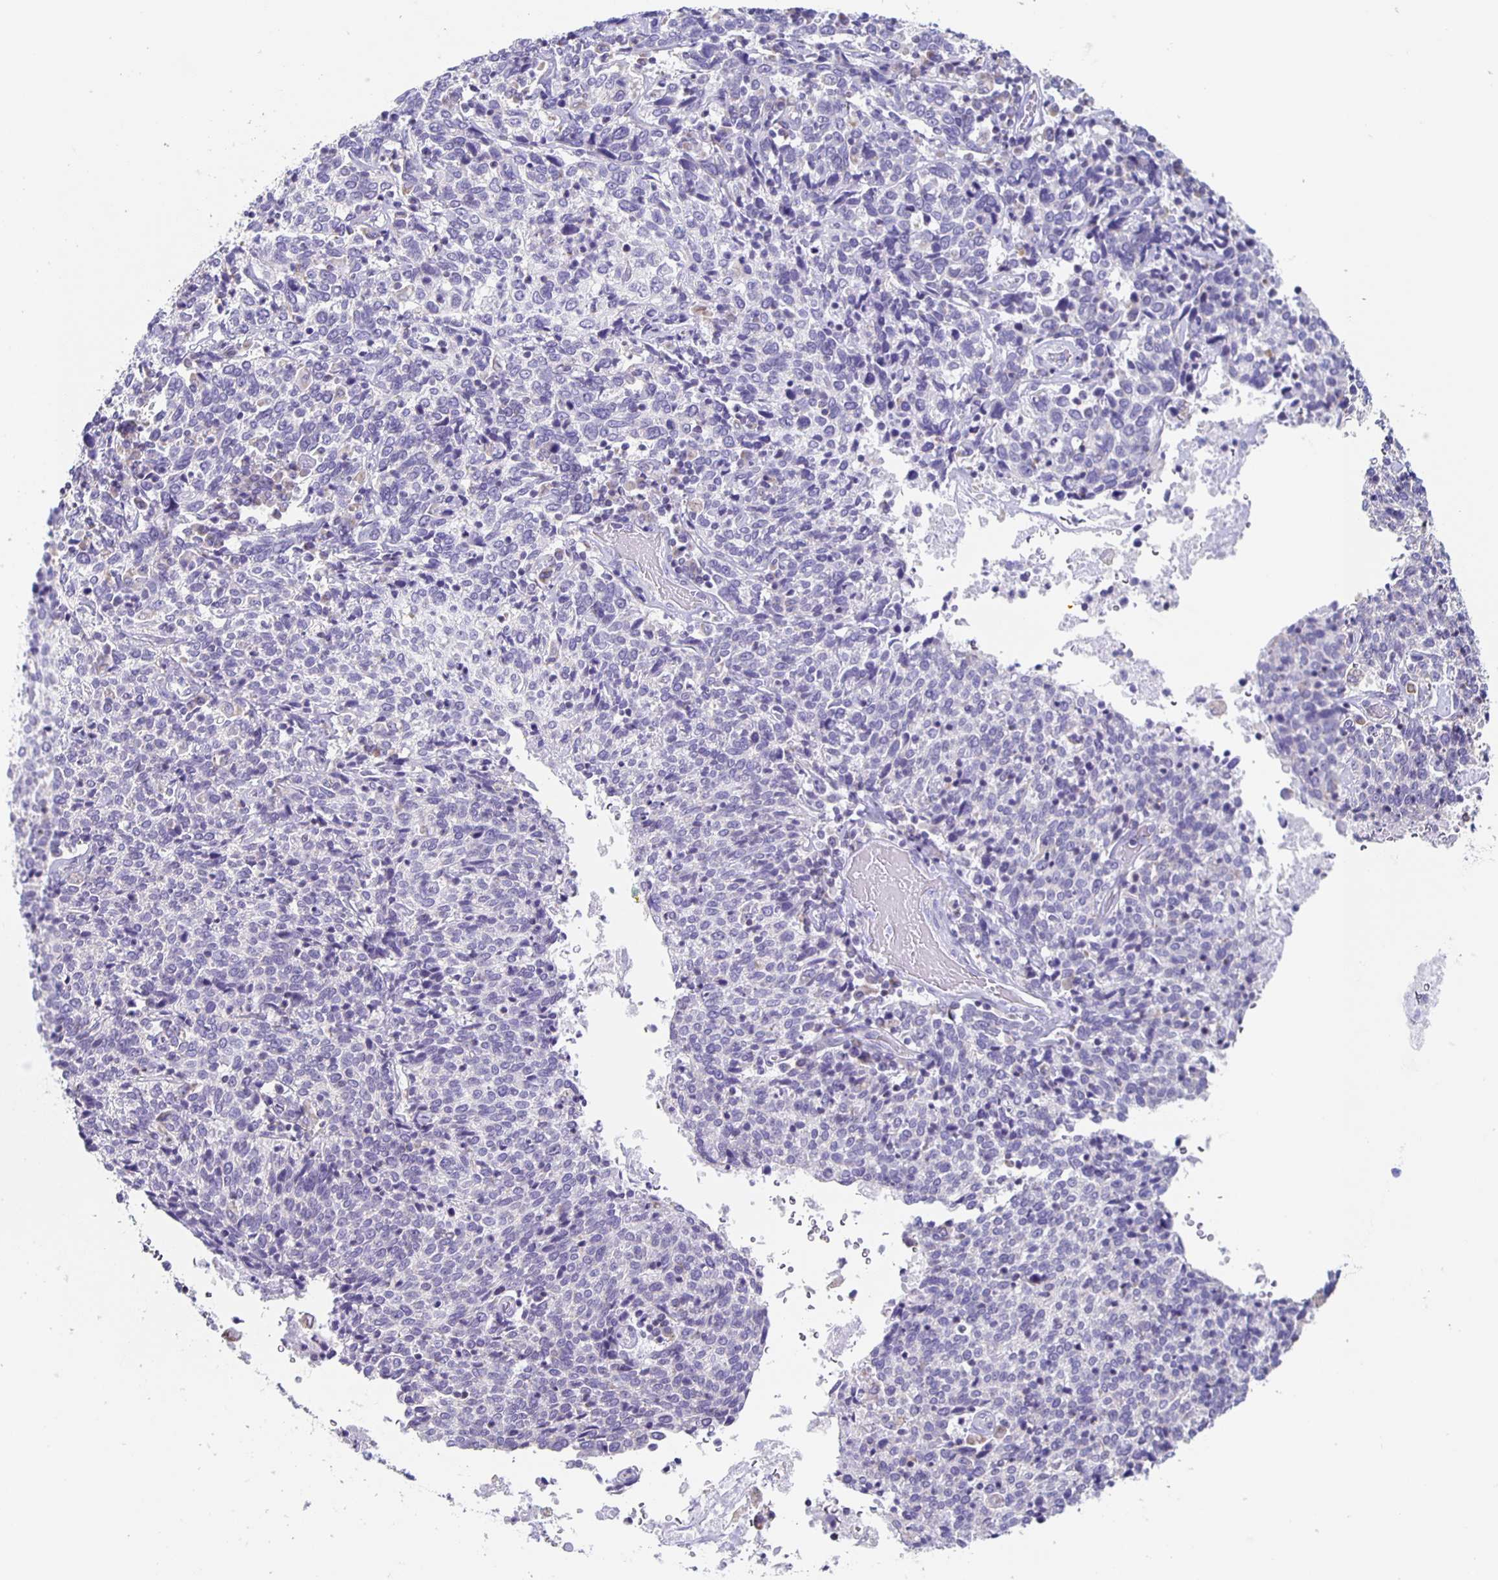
{"staining": {"intensity": "negative", "quantity": "none", "location": "none"}, "tissue": "cervical cancer", "cell_type": "Tumor cells", "image_type": "cancer", "snomed": [{"axis": "morphology", "description": "Squamous cell carcinoma, NOS"}, {"axis": "topography", "description": "Cervix"}], "caption": "This micrograph is of squamous cell carcinoma (cervical) stained with immunohistochemistry to label a protein in brown with the nuclei are counter-stained blue. There is no positivity in tumor cells.", "gene": "TPPP", "patient": {"sex": "female", "age": 46}}